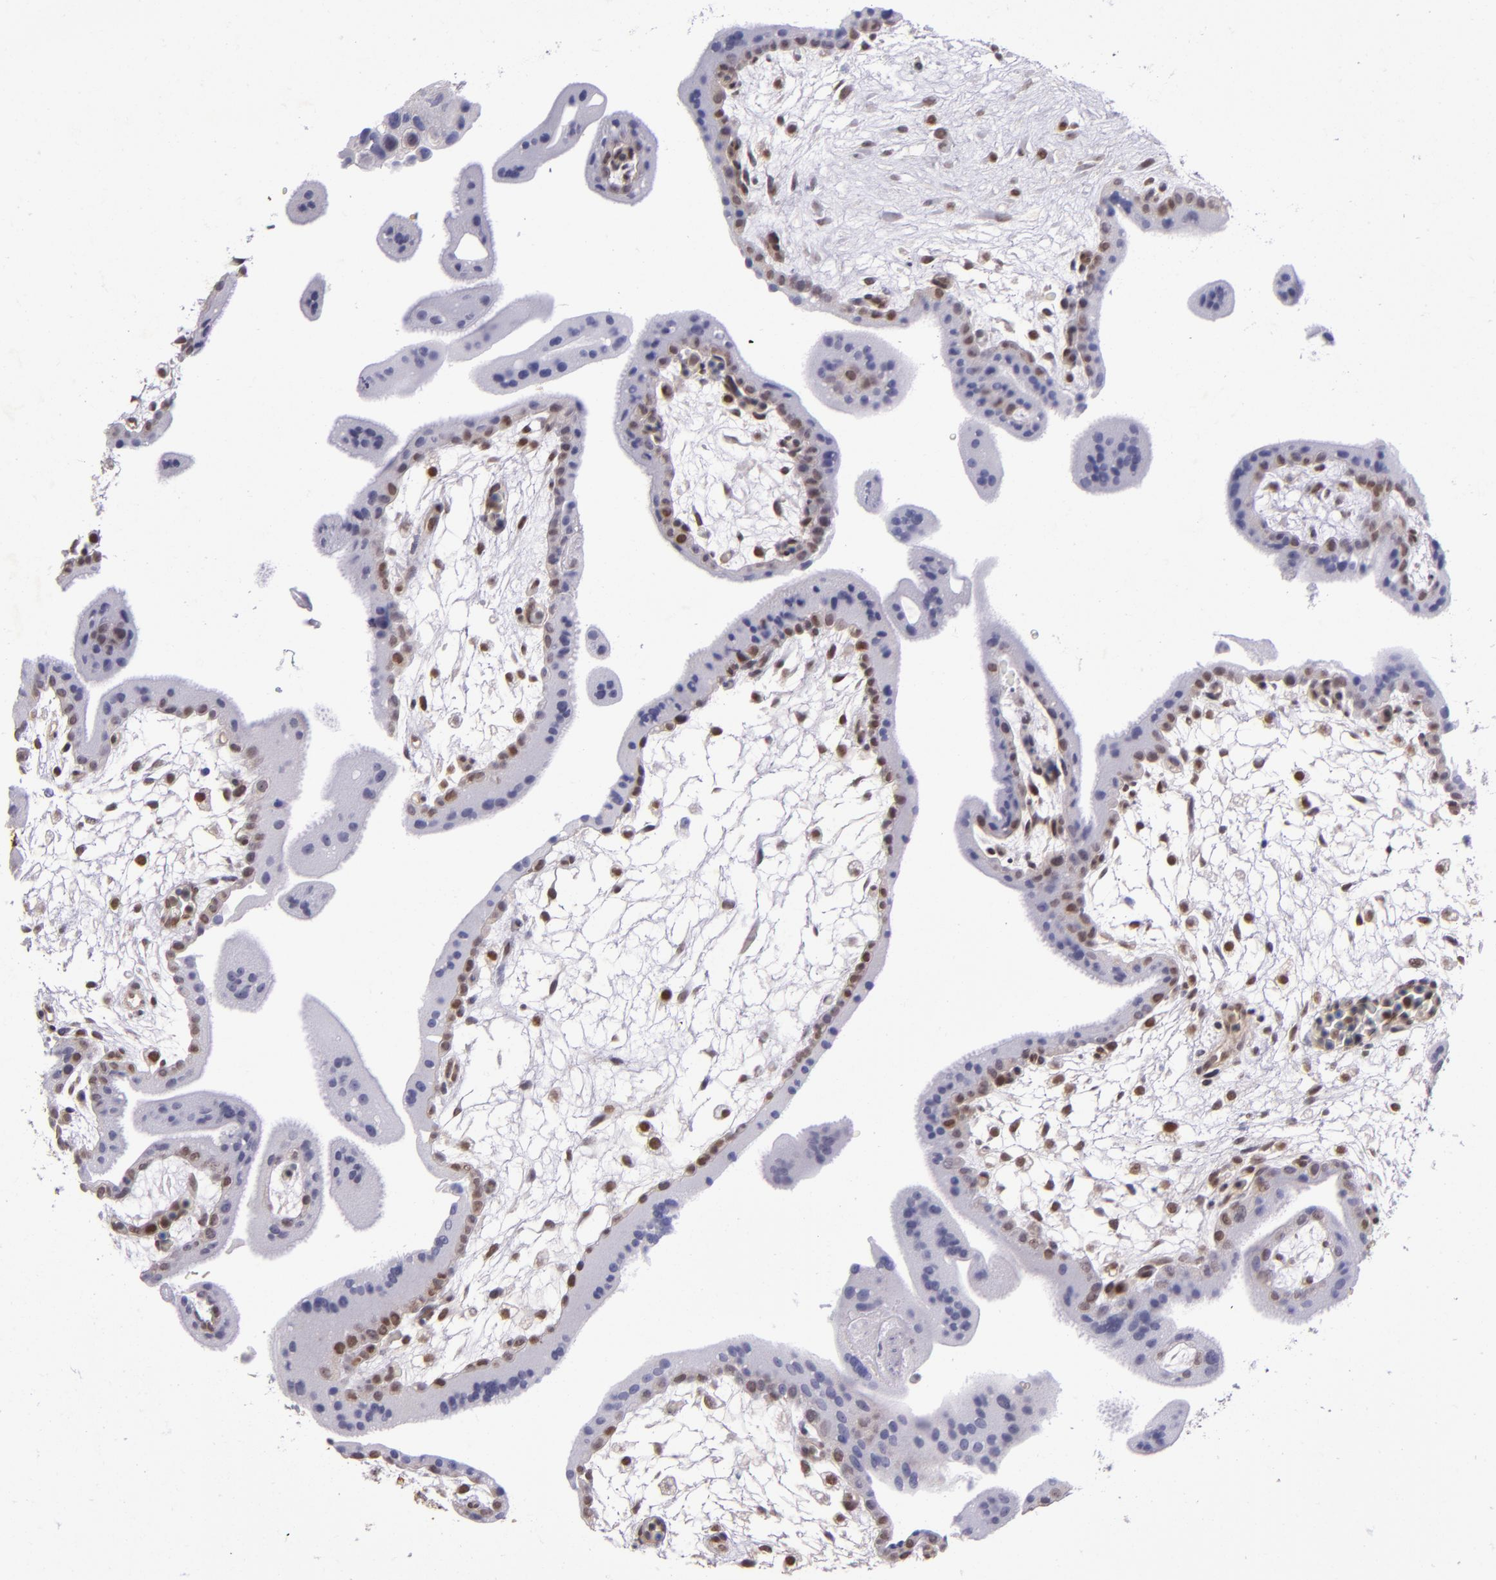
{"staining": {"intensity": "moderate", "quantity": "25%-75%", "location": "nuclear"}, "tissue": "placenta", "cell_type": "Decidual cells", "image_type": "normal", "snomed": [{"axis": "morphology", "description": "Normal tissue, NOS"}, {"axis": "topography", "description": "Placenta"}], "caption": "IHC of unremarkable placenta demonstrates medium levels of moderate nuclear staining in about 25%-75% of decidual cells. The staining was performed using DAB, with brown indicating positive protein expression. Nuclei are stained blue with hematoxylin.", "gene": "MGMT", "patient": {"sex": "female", "age": 35}}